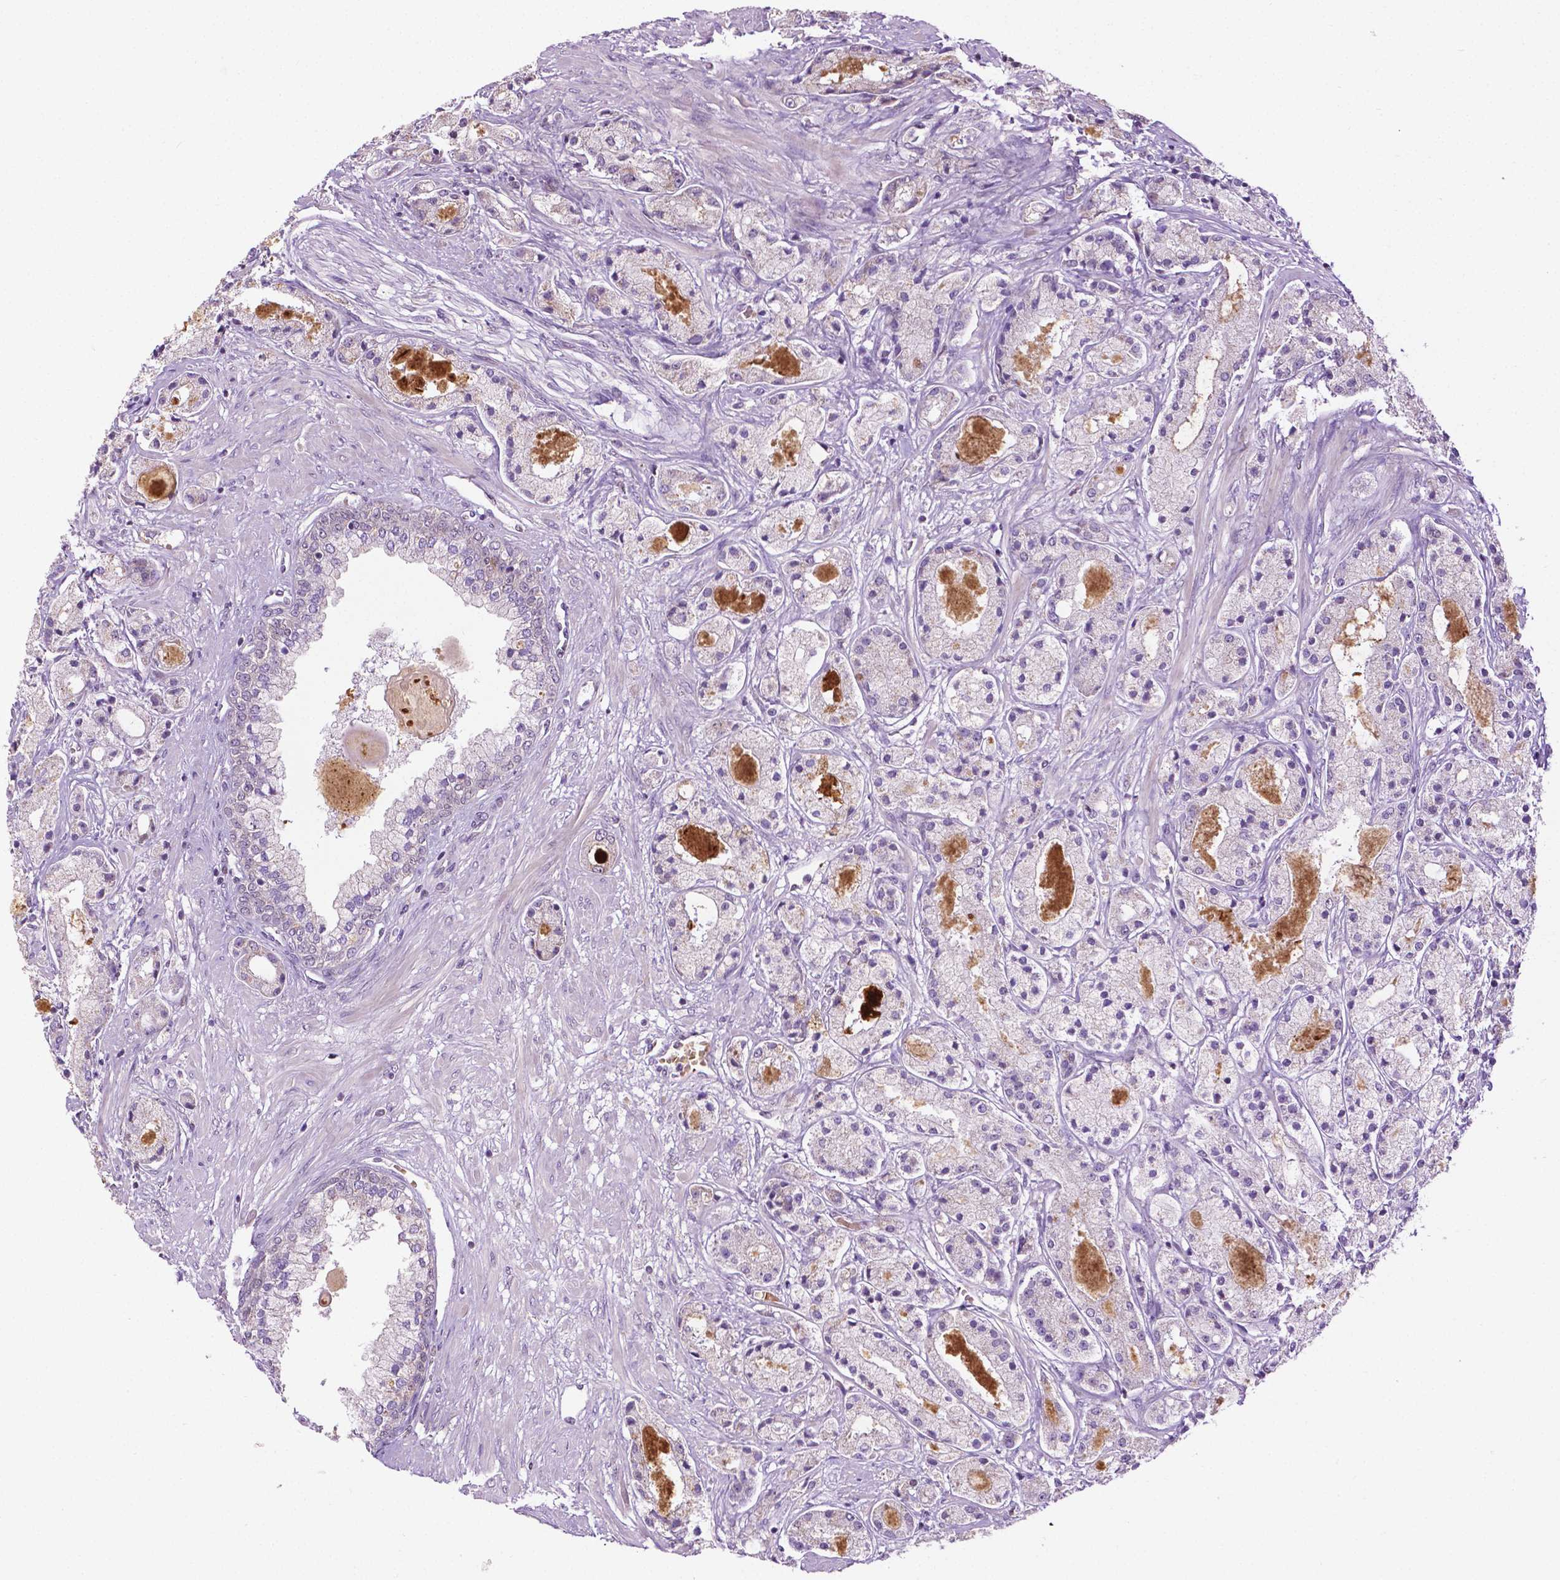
{"staining": {"intensity": "negative", "quantity": "none", "location": "none"}, "tissue": "prostate cancer", "cell_type": "Tumor cells", "image_type": "cancer", "snomed": [{"axis": "morphology", "description": "Adenocarcinoma, High grade"}, {"axis": "topography", "description": "Prostate"}], "caption": "Immunohistochemistry (IHC) of human prostate cancer exhibits no positivity in tumor cells.", "gene": "ZNF41", "patient": {"sex": "male", "age": 67}}